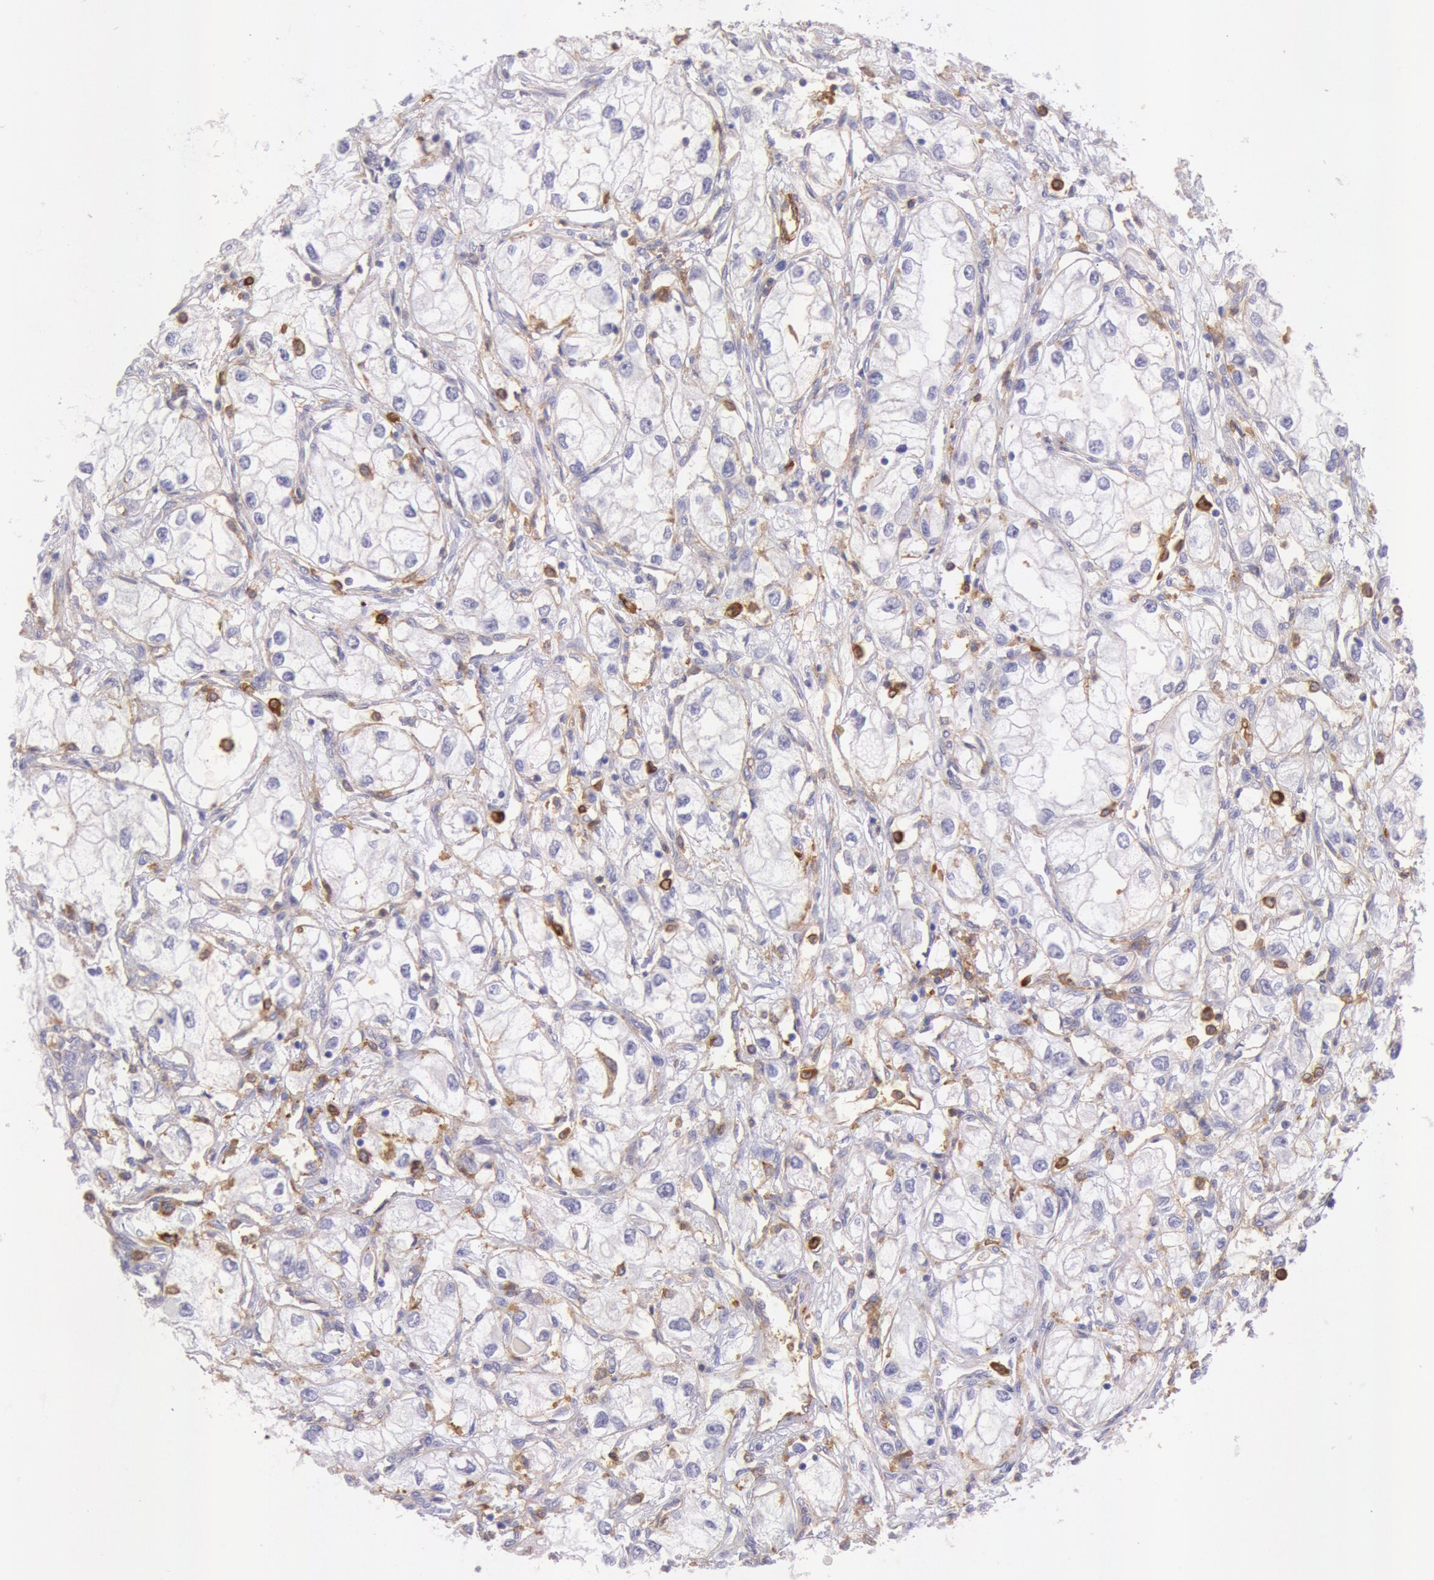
{"staining": {"intensity": "negative", "quantity": "none", "location": "none"}, "tissue": "renal cancer", "cell_type": "Tumor cells", "image_type": "cancer", "snomed": [{"axis": "morphology", "description": "Adenocarcinoma, NOS"}, {"axis": "topography", "description": "Kidney"}], "caption": "Immunohistochemistry micrograph of neoplastic tissue: adenocarcinoma (renal) stained with DAB (3,3'-diaminobenzidine) exhibits no significant protein staining in tumor cells.", "gene": "LYN", "patient": {"sex": "male", "age": 57}}